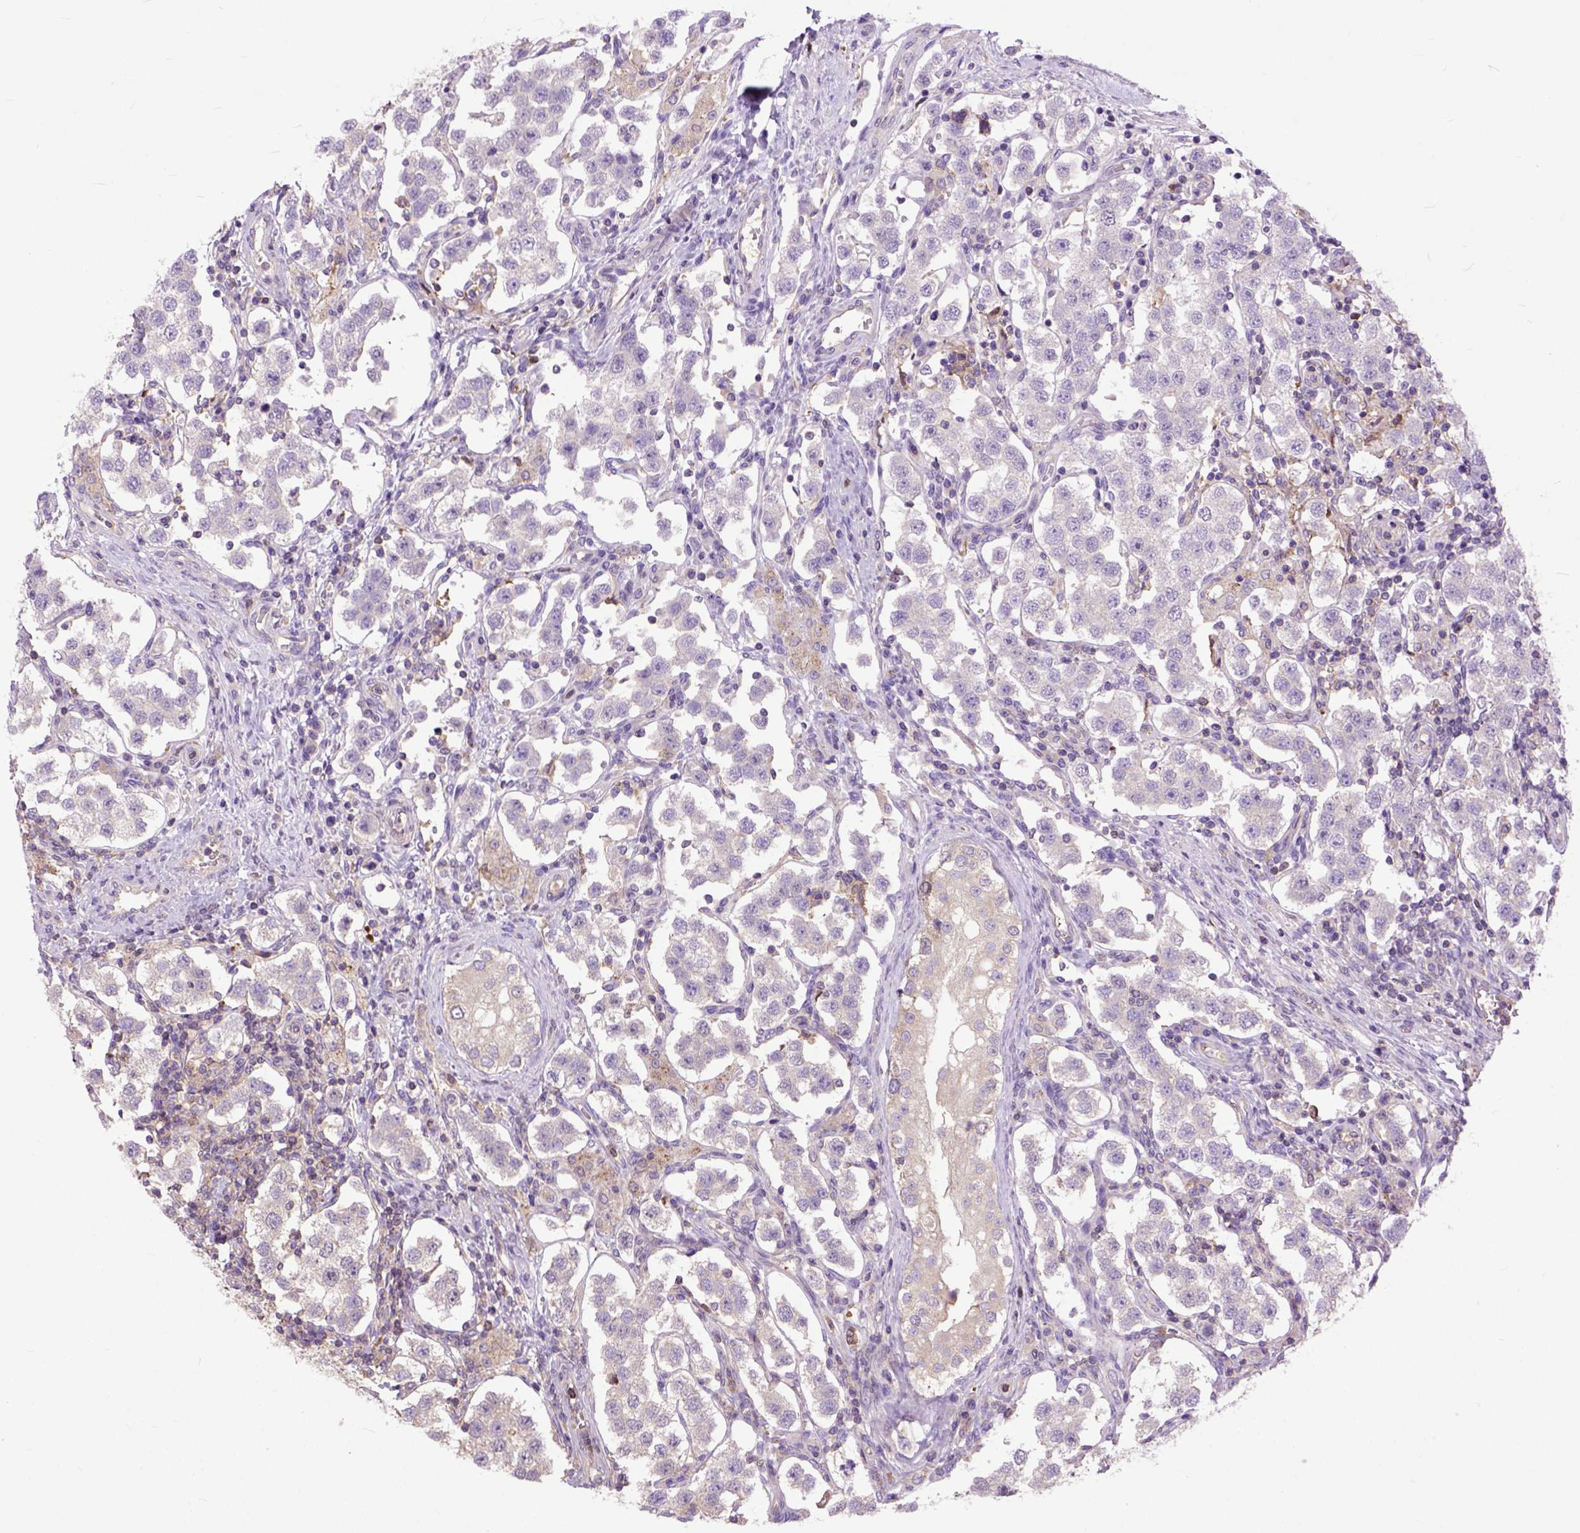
{"staining": {"intensity": "negative", "quantity": "none", "location": "none"}, "tissue": "testis cancer", "cell_type": "Tumor cells", "image_type": "cancer", "snomed": [{"axis": "morphology", "description": "Seminoma, NOS"}, {"axis": "topography", "description": "Testis"}], "caption": "Immunohistochemical staining of human testis cancer reveals no significant expression in tumor cells.", "gene": "NAMPT", "patient": {"sex": "male", "age": 37}}